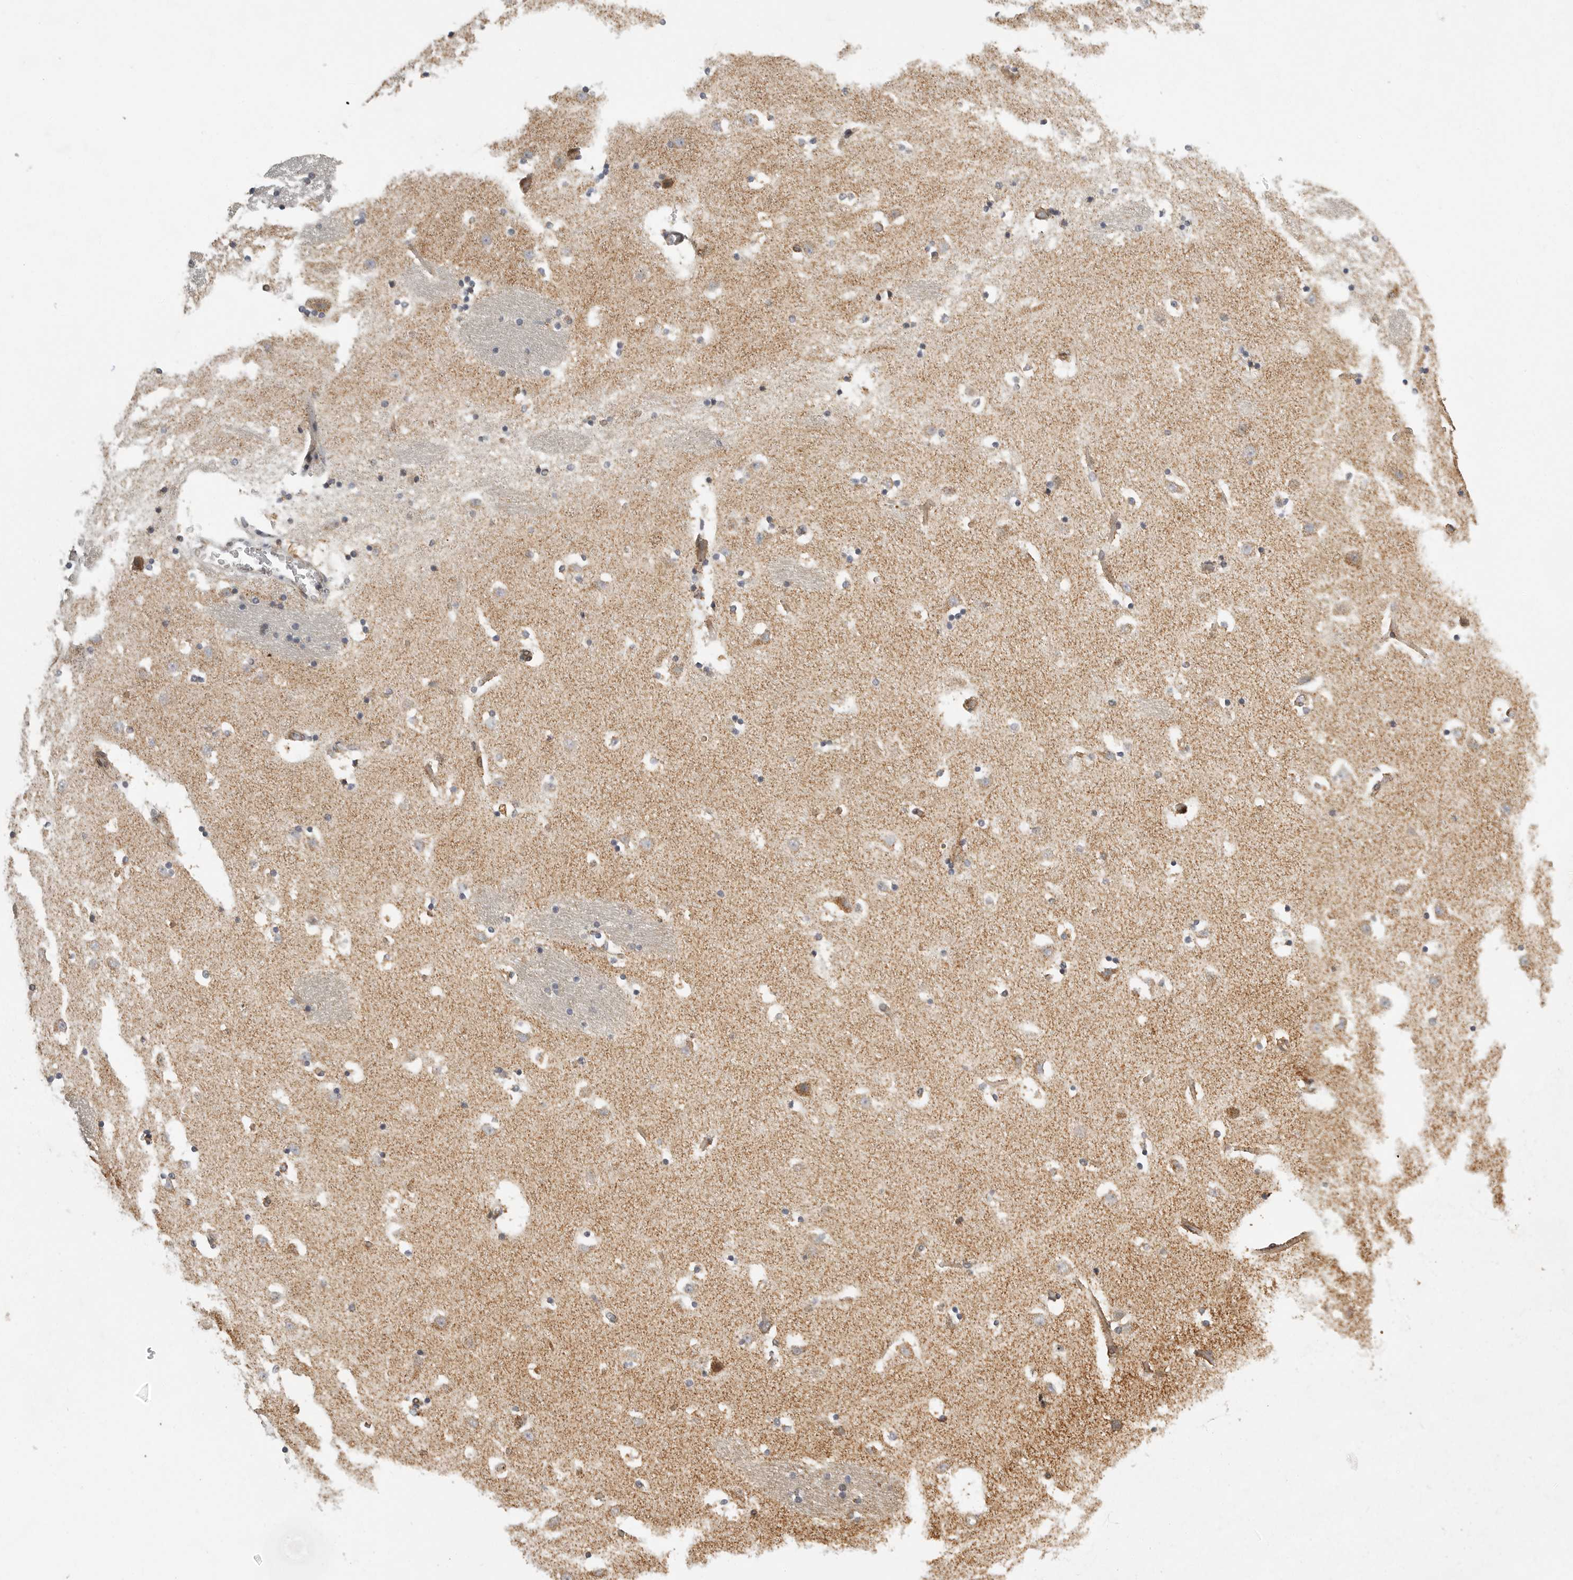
{"staining": {"intensity": "moderate", "quantity": "<25%", "location": "cytoplasmic/membranous"}, "tissue": "caudate", "cell_type": "Glial cells", "image_type": "normal", "snomed": [{"axis": "morphology", "description": "Normal tissue, NOS"}, {"axis": "topography", "description": "Lateral ventricle wall"}], "caption": "Immunohistochemistry micrograph of unremarkable caudate stained for a protein (brown), which reveals low levels of moderate cytoplasmic/membranous expression in about <25% of glial cells.", "gene": "NARS2", "patient": {"sex": "male", "age": 45}}